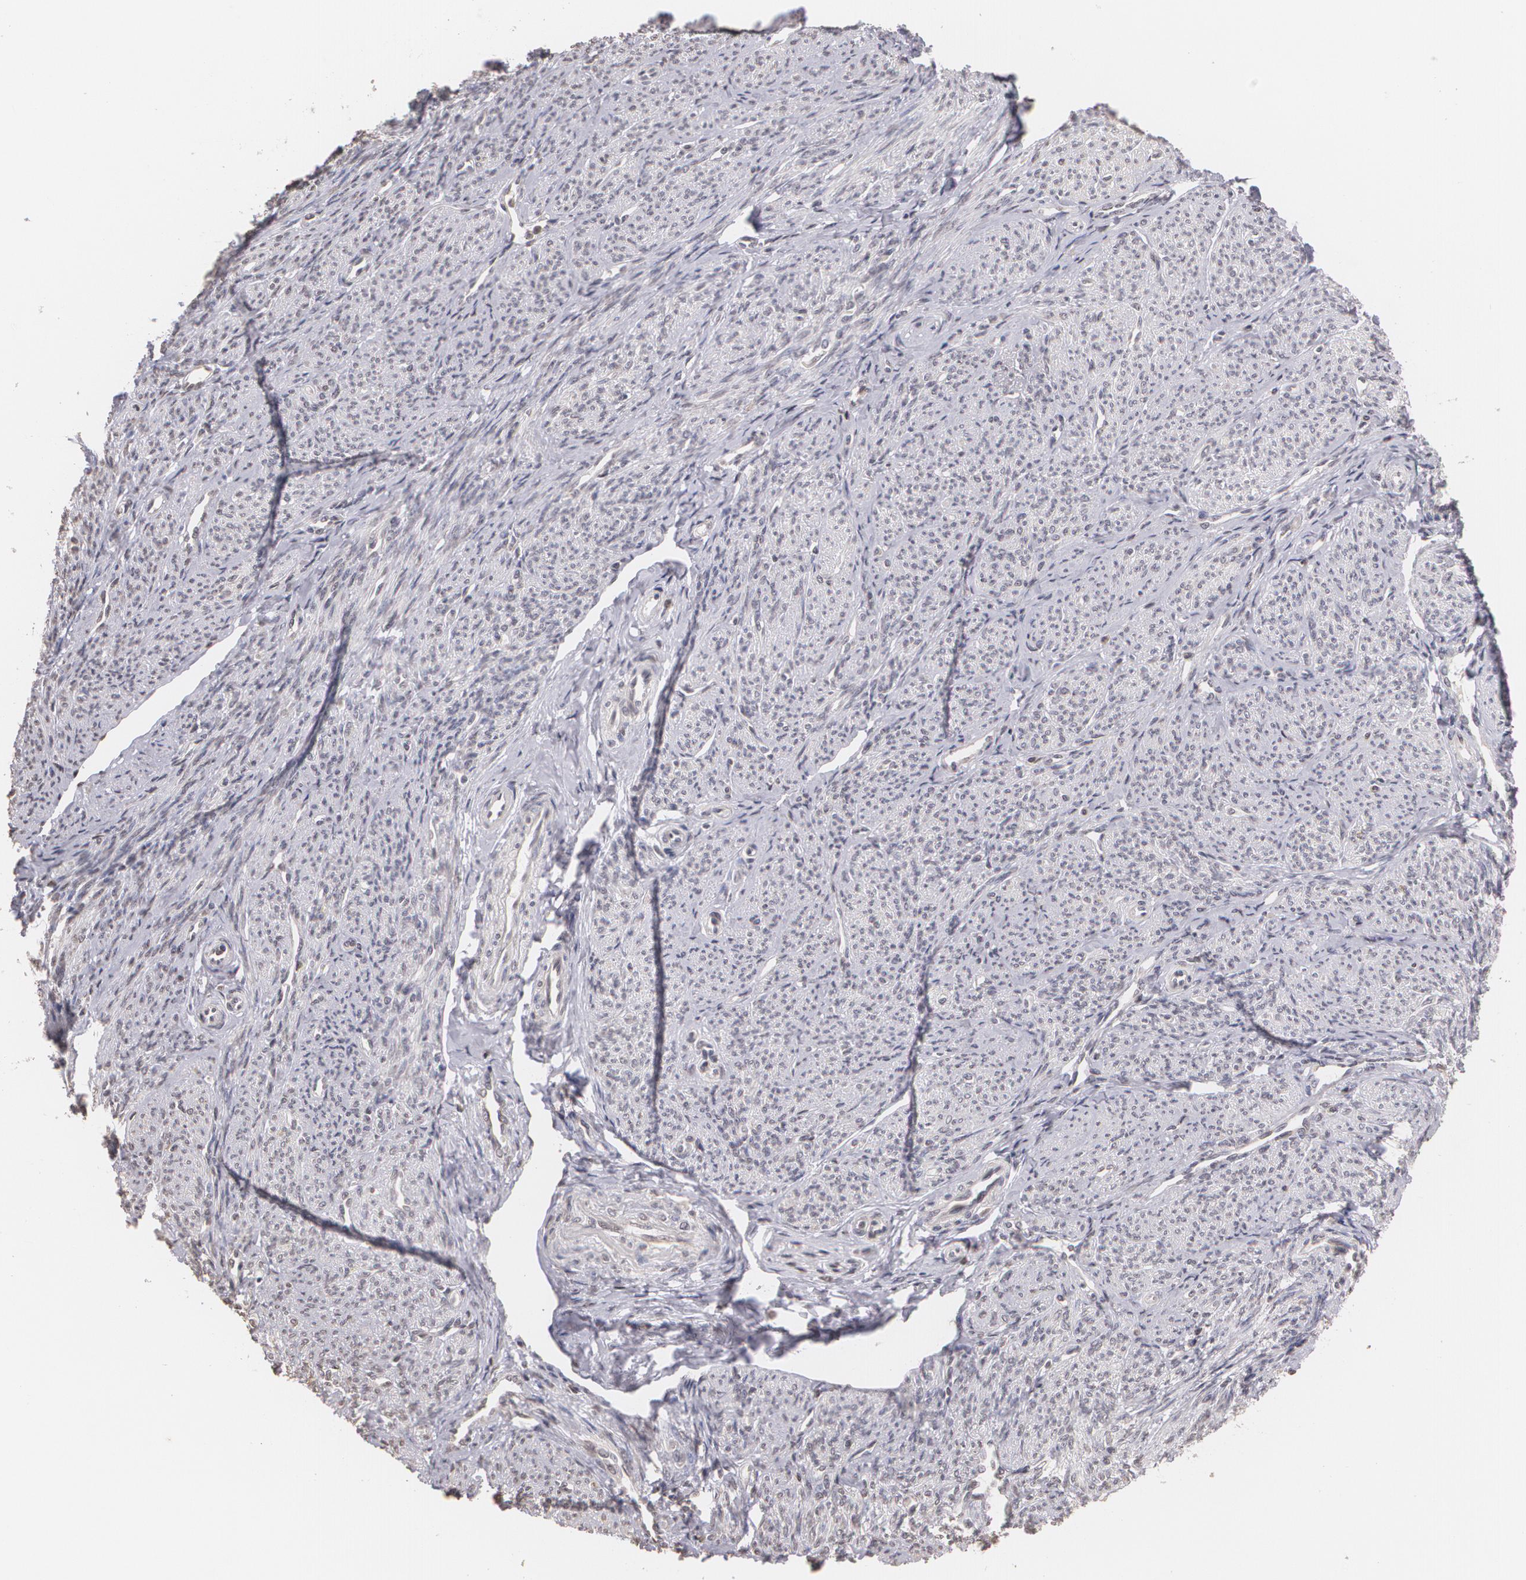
{"staining": {"intensity": "negative", "quantity": "none", "location": "none"}, "tissue": "smooth muscle", "cell_type": "Smooth muscle cells", "image_type": "normal", "snomed": [{"axis": "morphology", "description": "Normal tissue, NOS"}, {"axis": "topography", "description": "Cervix"}, {"axis": "topography", "description": "Endometrium"}], "caption": "Immunohistochemistry of benign human smooth muscle reveals no positivity in smooth muscle cells.", "gene": "THRB", "patient": {"sex": "female", "age": 65}}